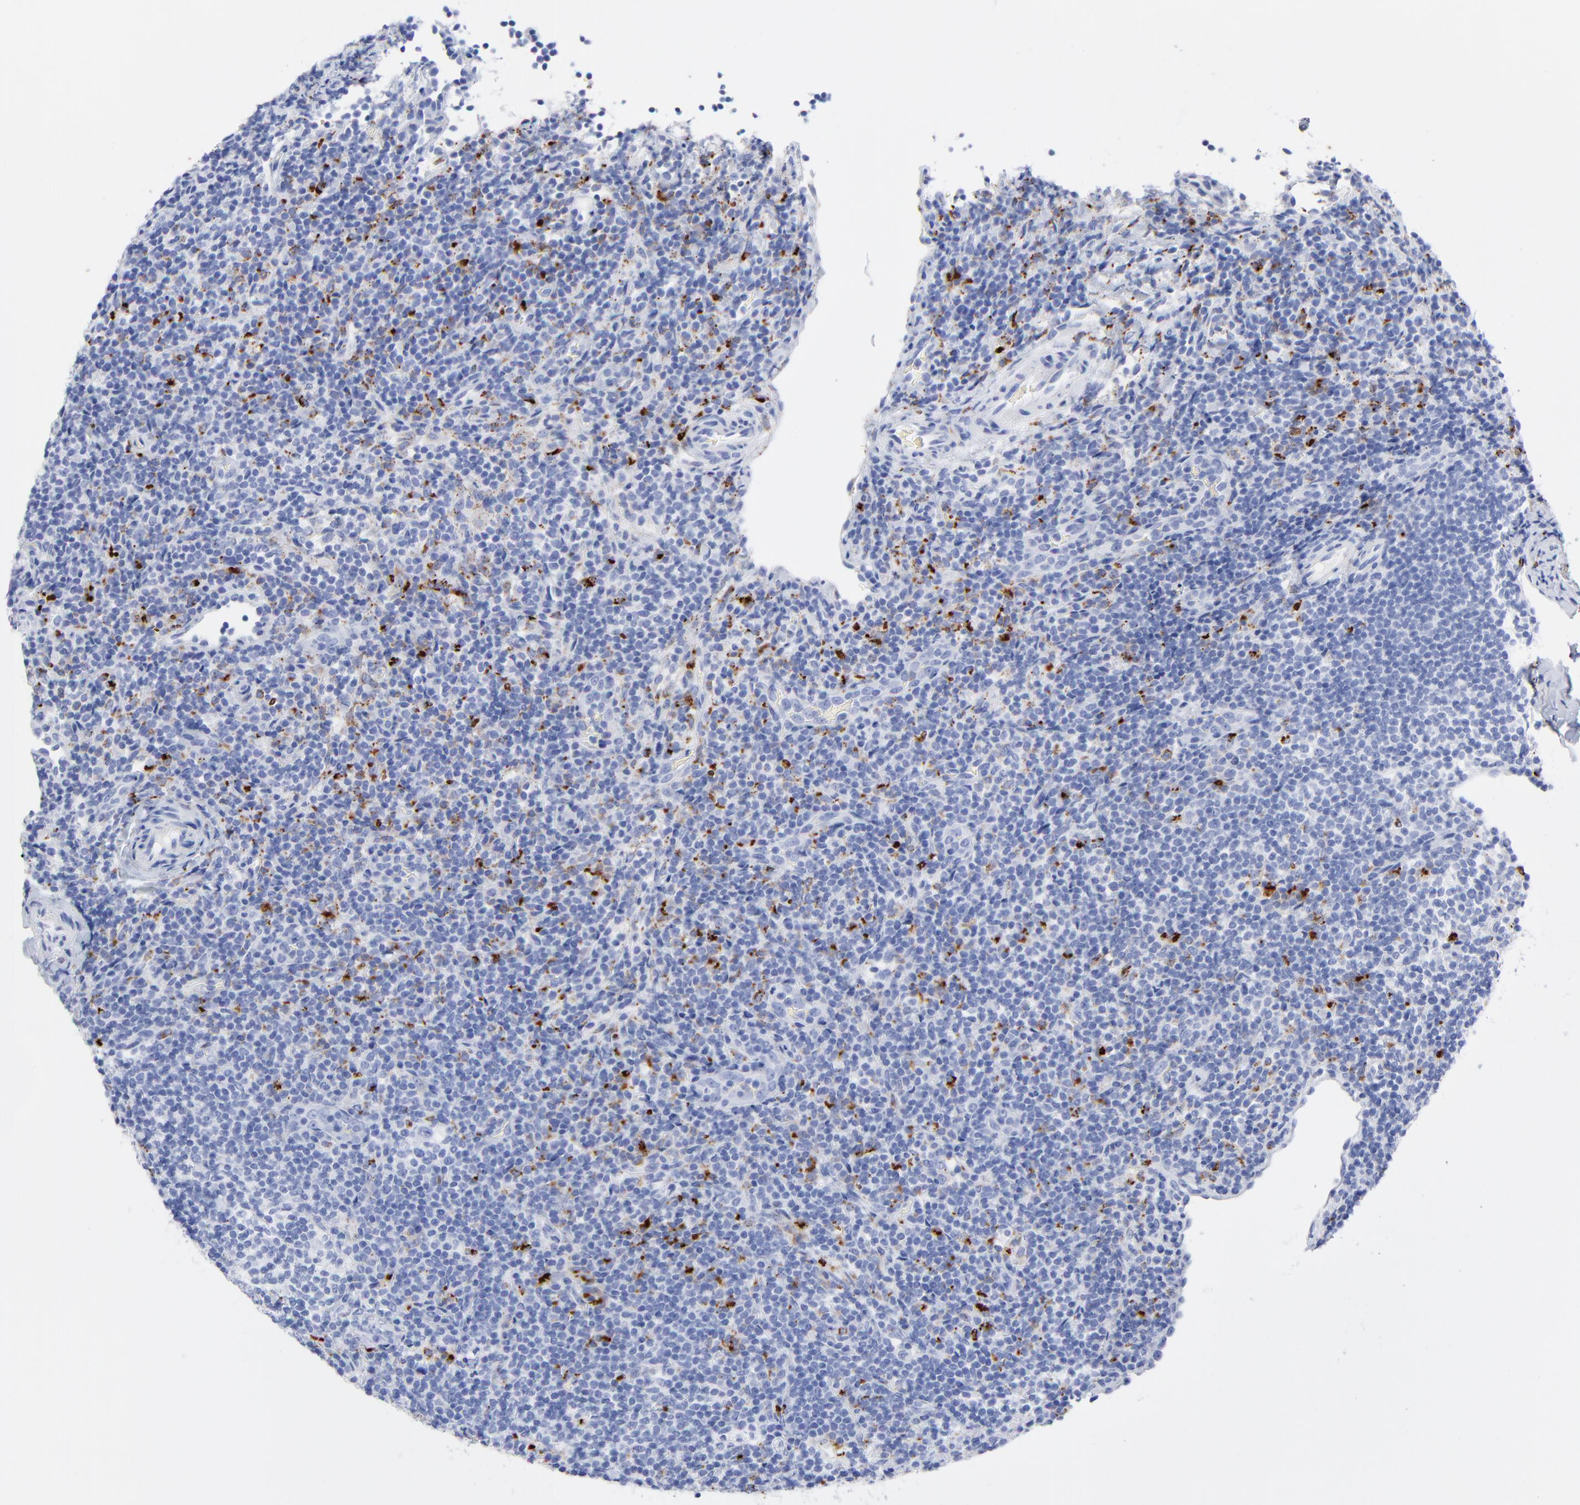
{"staining": {"intensity": "strong", "quantity": "<25%", "location": "cytoplasmic/membranous"}, "tissue": "lymphoma", "cell_type": "Tumor cells", "image_type": "cancer", "snomed": [{"axis": "morphology", "description": "Malignant lymphoma, non-Hodgkin's type, Low grade"}, {"axis": "topography", "description": "Lymph node"}], "caption": "This micrograph shows immunohistochemistry staining of lymphoma, with medium strong cytoplasmic/membranous positivity in approximately <25% of tumor cells.", "gene": "CPVL", "patient": {"sex": "female", "age": 76}}